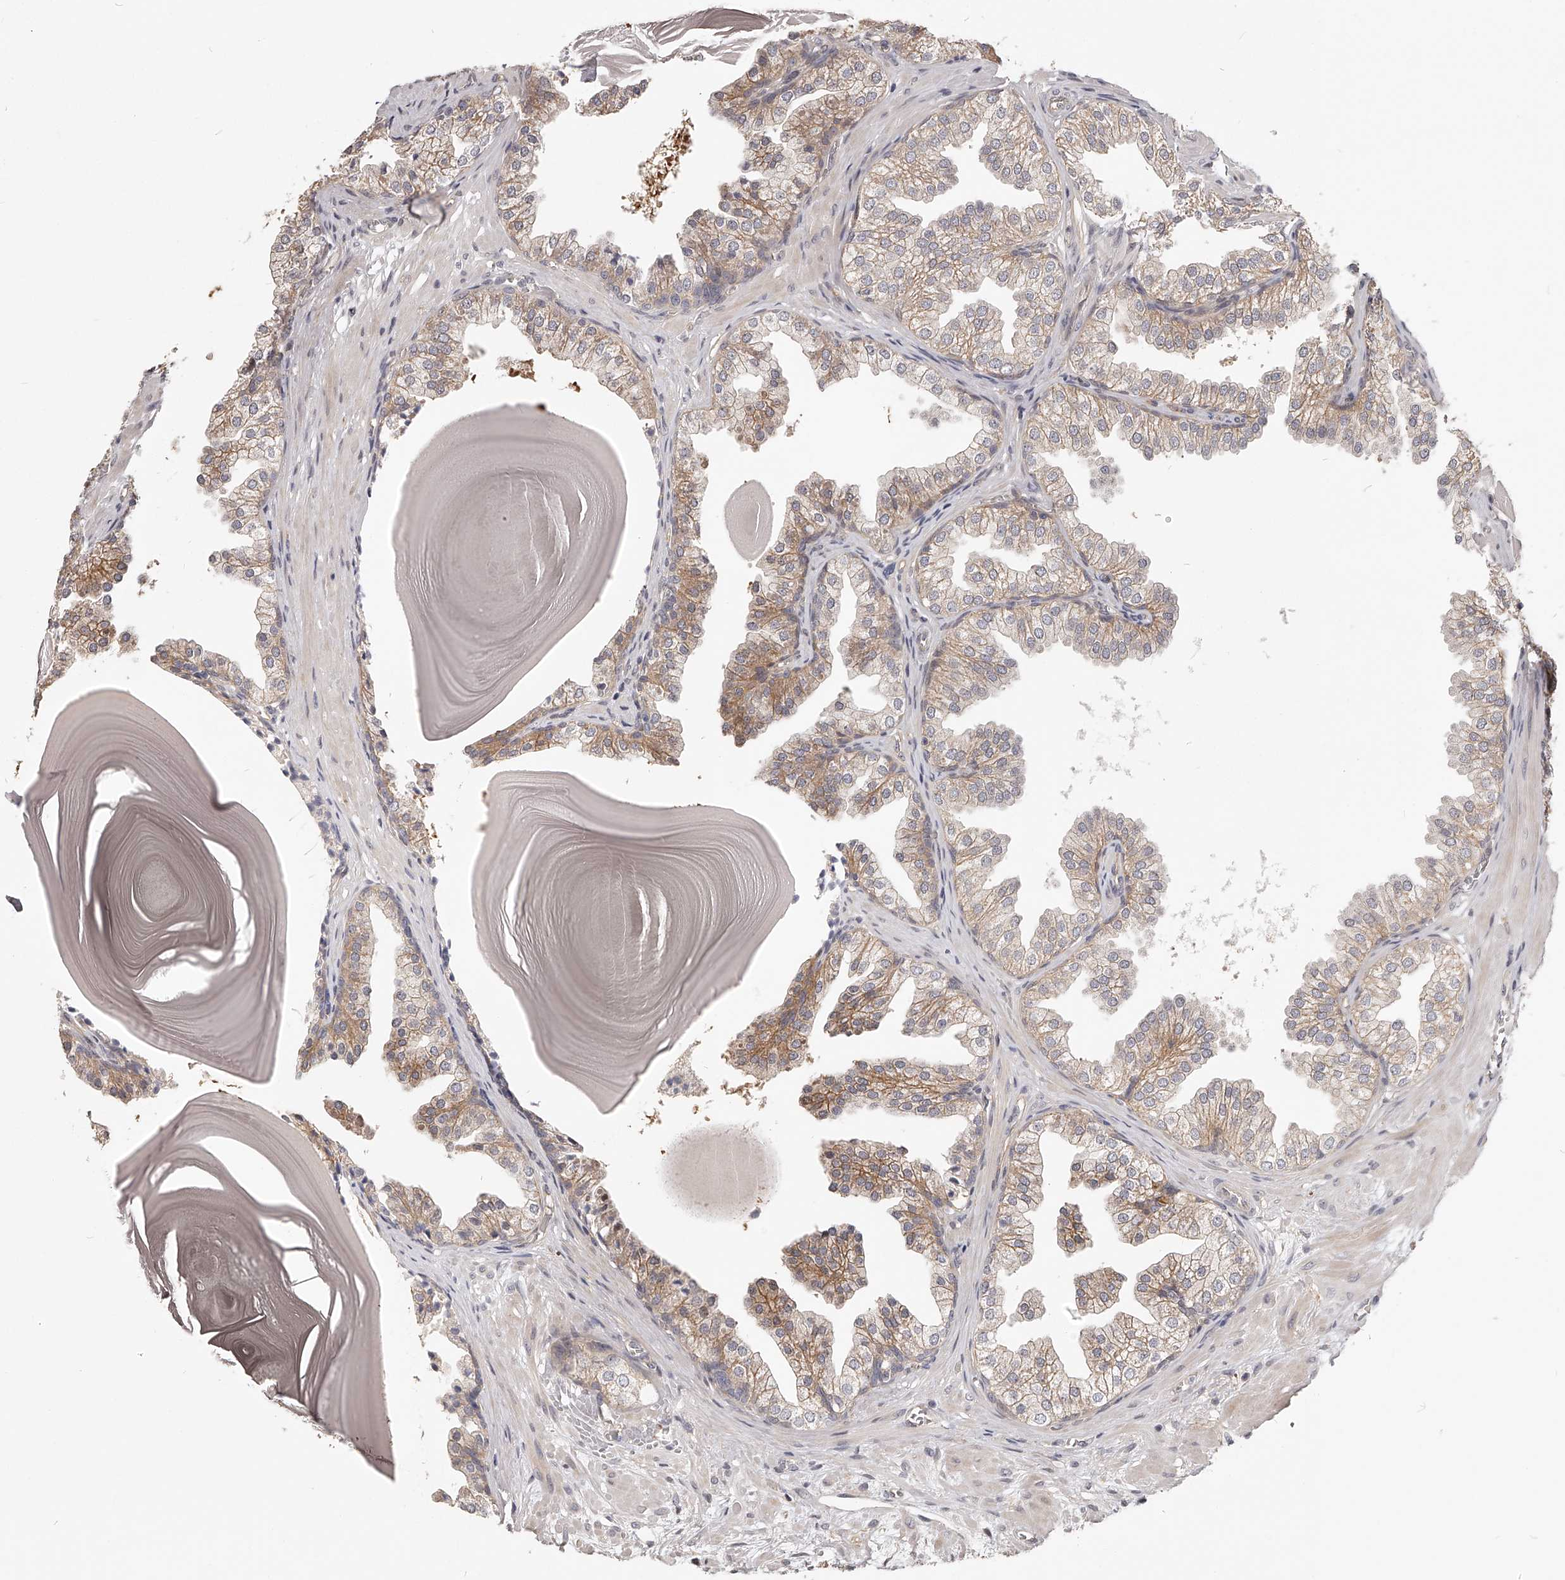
{"staining": {"intensity": "weak", "quantity": "25%-75%", "location": "cytoplasmic/membranous"}, "tissue": "prostate", "cell_type": "Glandular cells", "image_type": "normal", "snomed": [{"axis": "morphology", "description": "Normal tissue, NOS"}, {"axis": "topography", "description": "Prostate"}], "caption": "A brown stain shows weak cytoplasmic/membranous staining of a protein in glandular cells of benign prostate. The staining is performed using DAB brown chromogen to label protein expression. The nuclei are counter-stained blue using hematoxylin.", "gene": "ZNF582", "patient": {"sex": "male", "age": 48}}